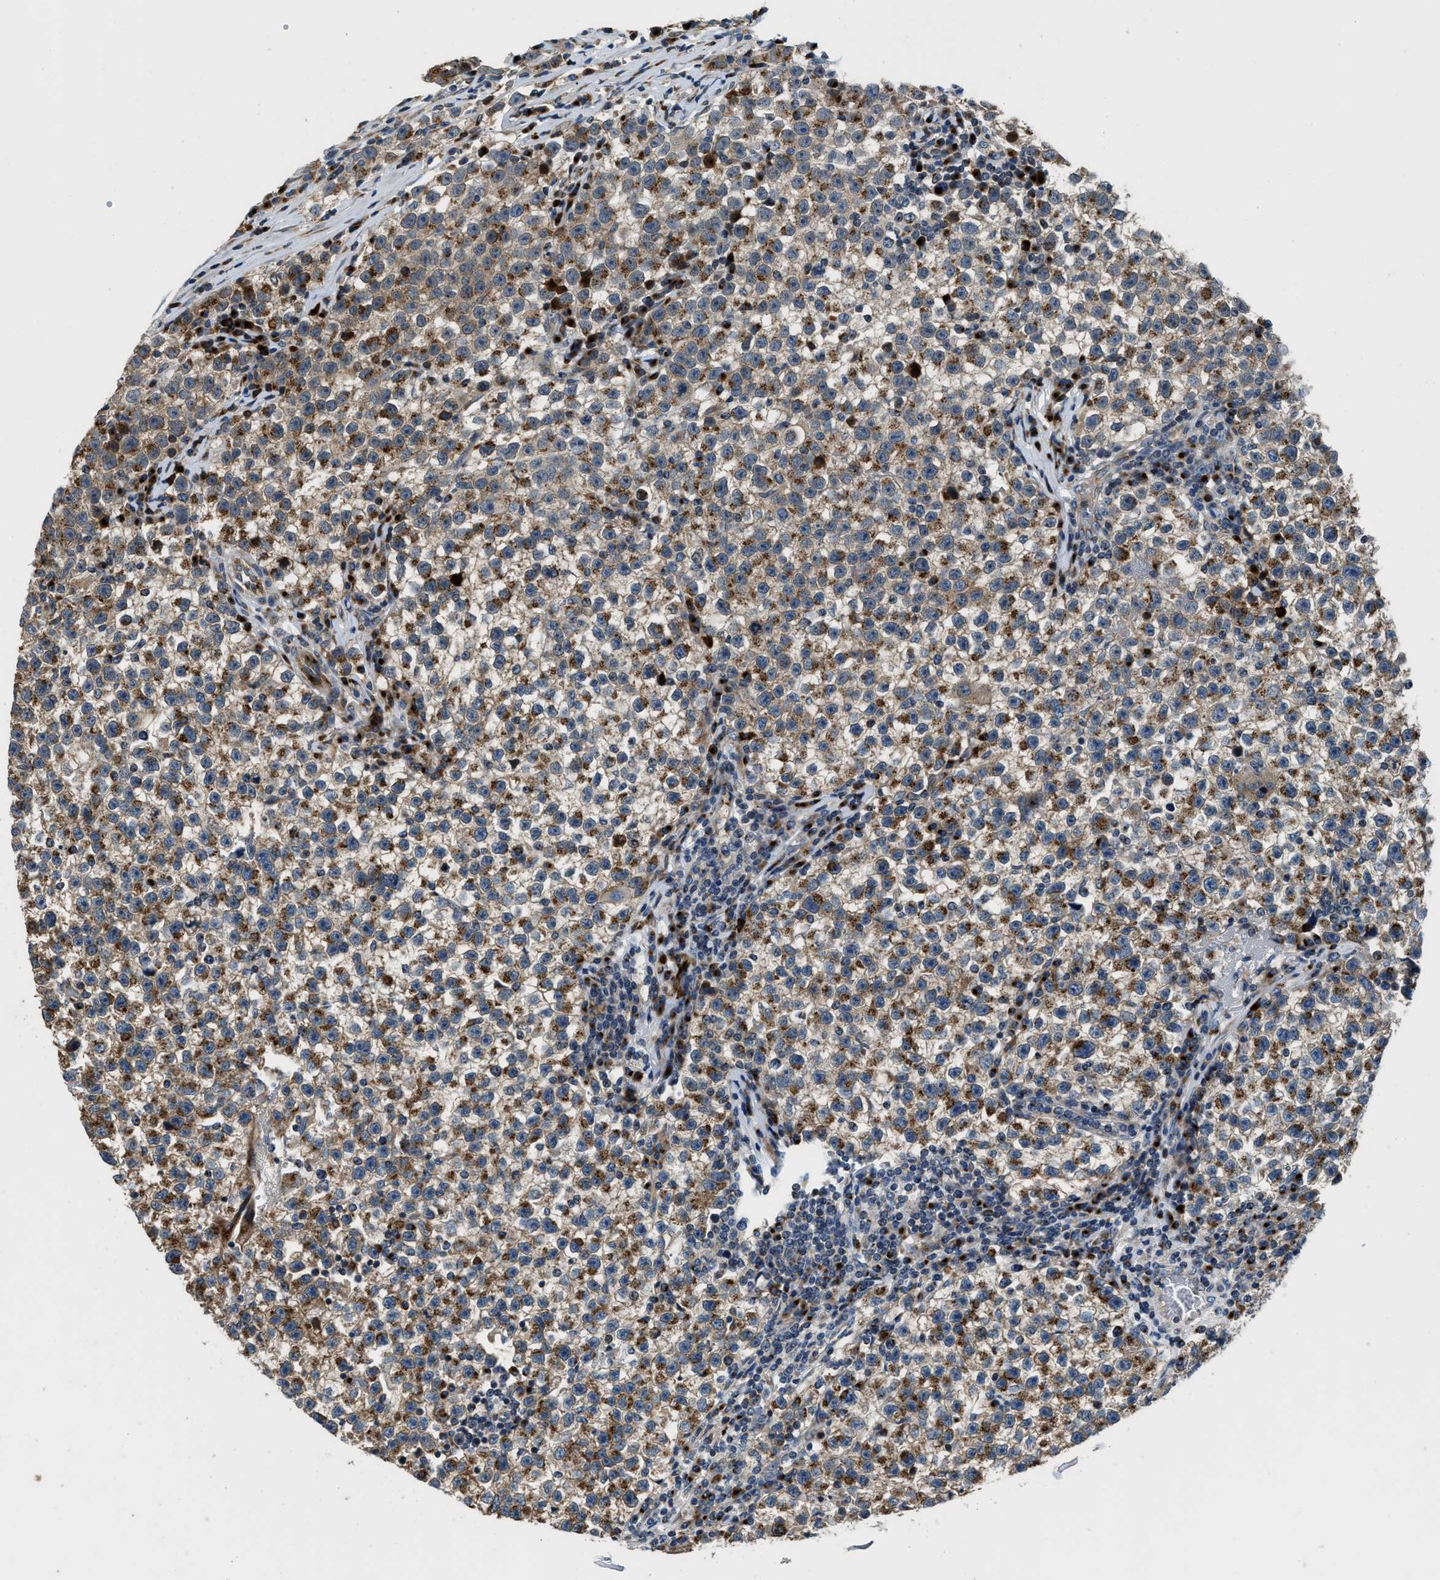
{"staining": {"intensity": "strong", "quantity": ">75%", "location": "cytoplasmic/membranous"}, "tissue": "testis cancer", "cell_type": "Tumor cells", "image_type": "cancer", "snomed": [{"axis": "morphology", "description": "Seminoma, NOS"}, {"axis": "topography", "description": "Testis"}], "caption": "Immunohistochemical staining of human testis seminoma exhibits high levels of strong cytoplasmic/membranous protein positivity in about >75% of tumor cells. (DAB (3,3'-diaminobenzidine) IHC with brightfield microscopy, high magnification).", "gene": "FUT8", "patient": {"sex": "male", "age": 22}}